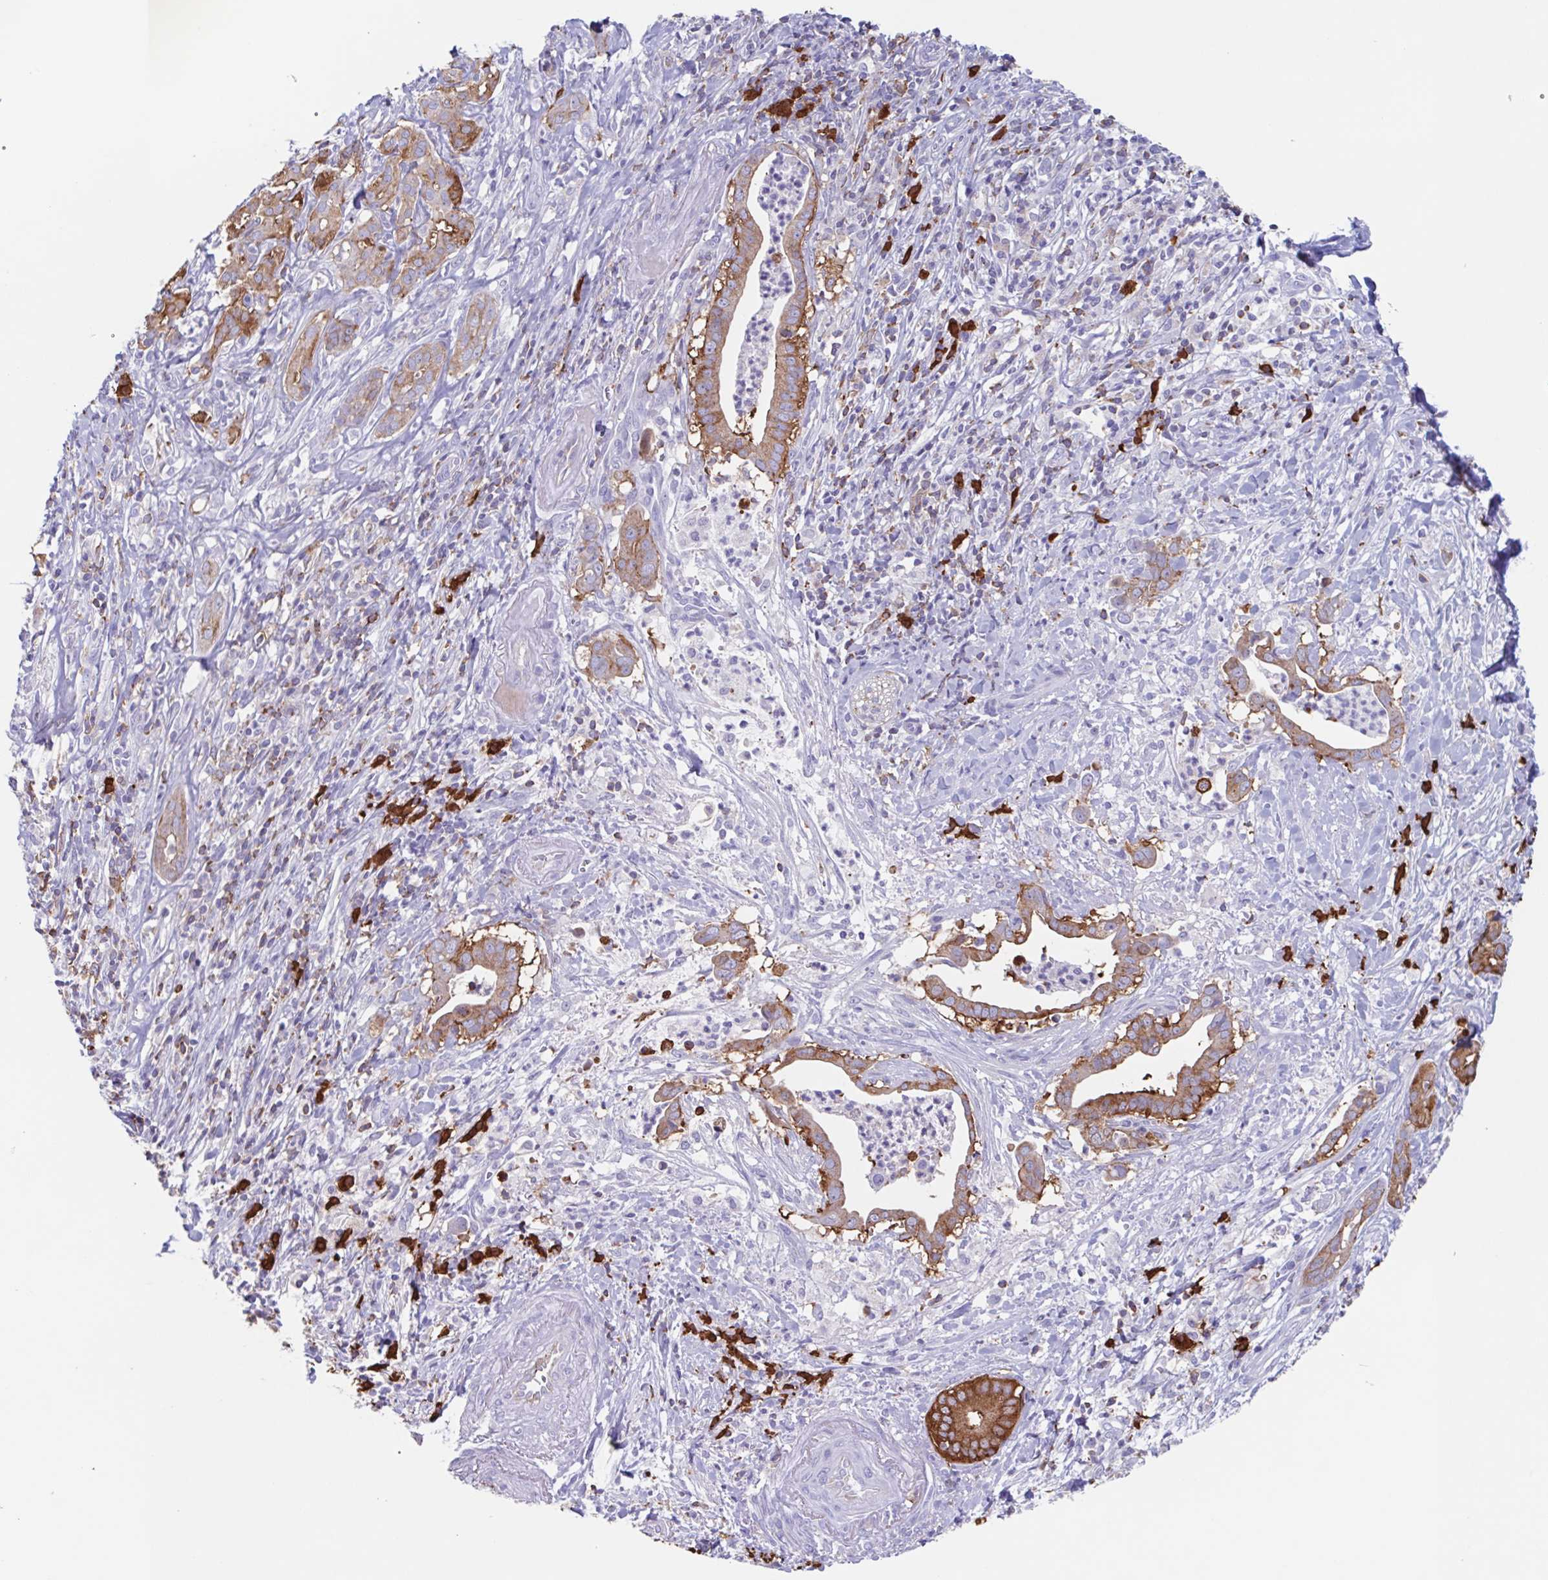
{"staining": {"intensity": "moderate", "quantity": ">75%", "location": "cytoplasmic/membranous"}, "tissue": "pancreatic cancer", "cell_type": "Tumor cells", "image_type": "cancer", "snomed": [{"axis": "morphology", "description": "Adenocarcinoma, NOS"}, {"axis": "topography", "description": "Pancreas"}], "caption": "DAB (3,3'-diaminobenzidine) immunohistochemical staining of human pancreatic cancer shows moderate cytoplasmic/membranous protein expression in approximately >75% of tumor cells.", "gene": "TPD52", "patient": {"sex": "male", "age": 61}}